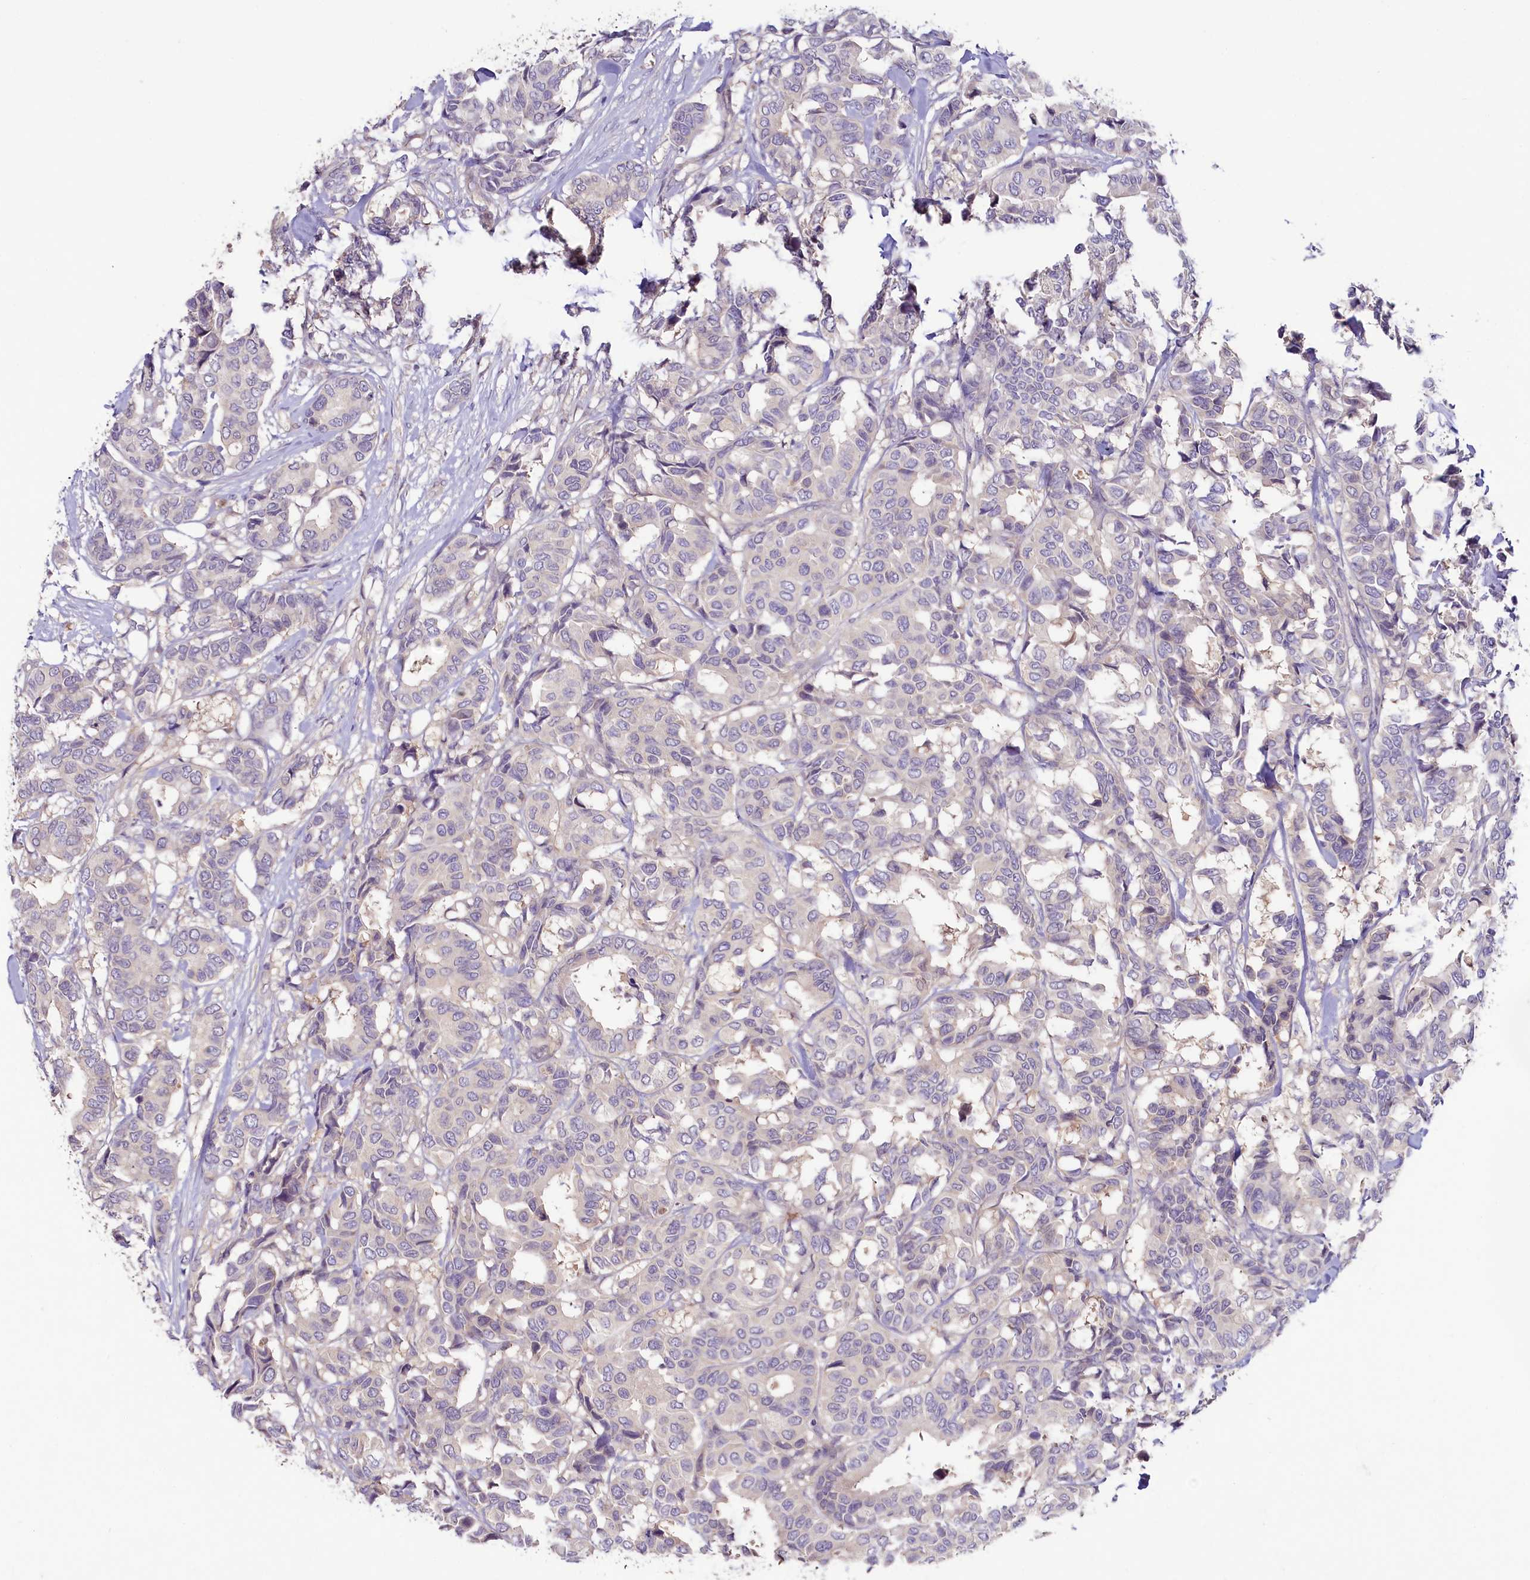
{"staining": {"intensity": "negative", "quantity": "none", "location": "none"}, "tissue": "breast cancer", "cell_type": "Tumor cells", "image_type": "cancer", "snomed": [{"axis": "morphology", "description": "Duct carcinoma"}, {"axis": "topography", "description": "Breast"}], "caption": "Immunohistochemistry of human infiltrating ductal carcinoma (breast) reveals no staining in tumor cells.", "gene": "PDE6D", "patient": {"sex": "female", "age": 87}}